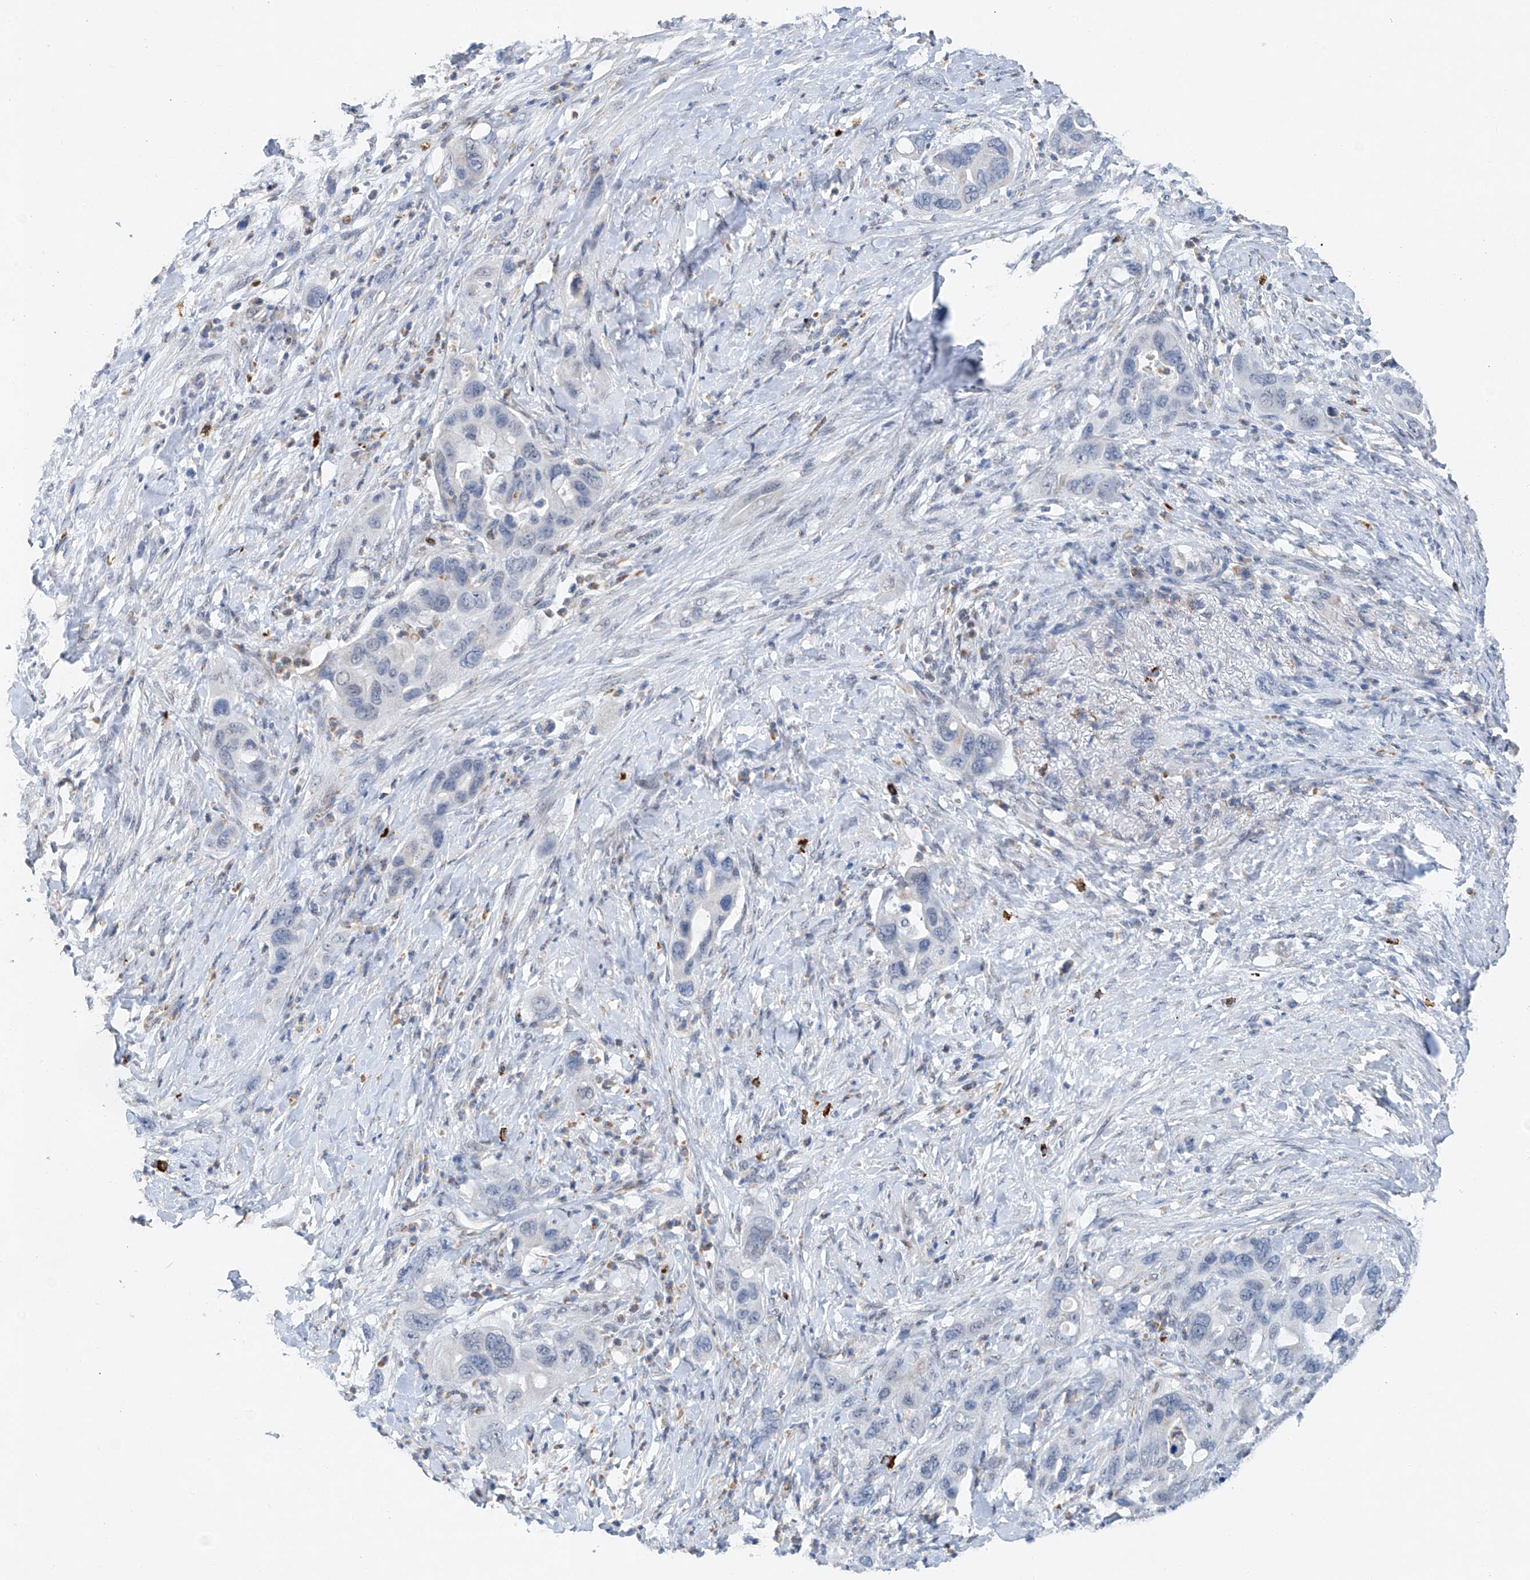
{"staining": {"intensity": "negative", "quantity": "none", "location": "none"}, "tissue": "pancreatic cancer", "cell_type": "Tumor cells", "image_type": "cancer", "snomed": [{"axis": "morphology", "description": "Adenocarcinoma, NOS"}, {"axis": "topography", "description": "Pancreas"}], "caption": "Tumor cells show no significant protein positivity in pancreatic cancer.", "gene": "KLF15", "patient": {"sex": "female", "age": 71}}